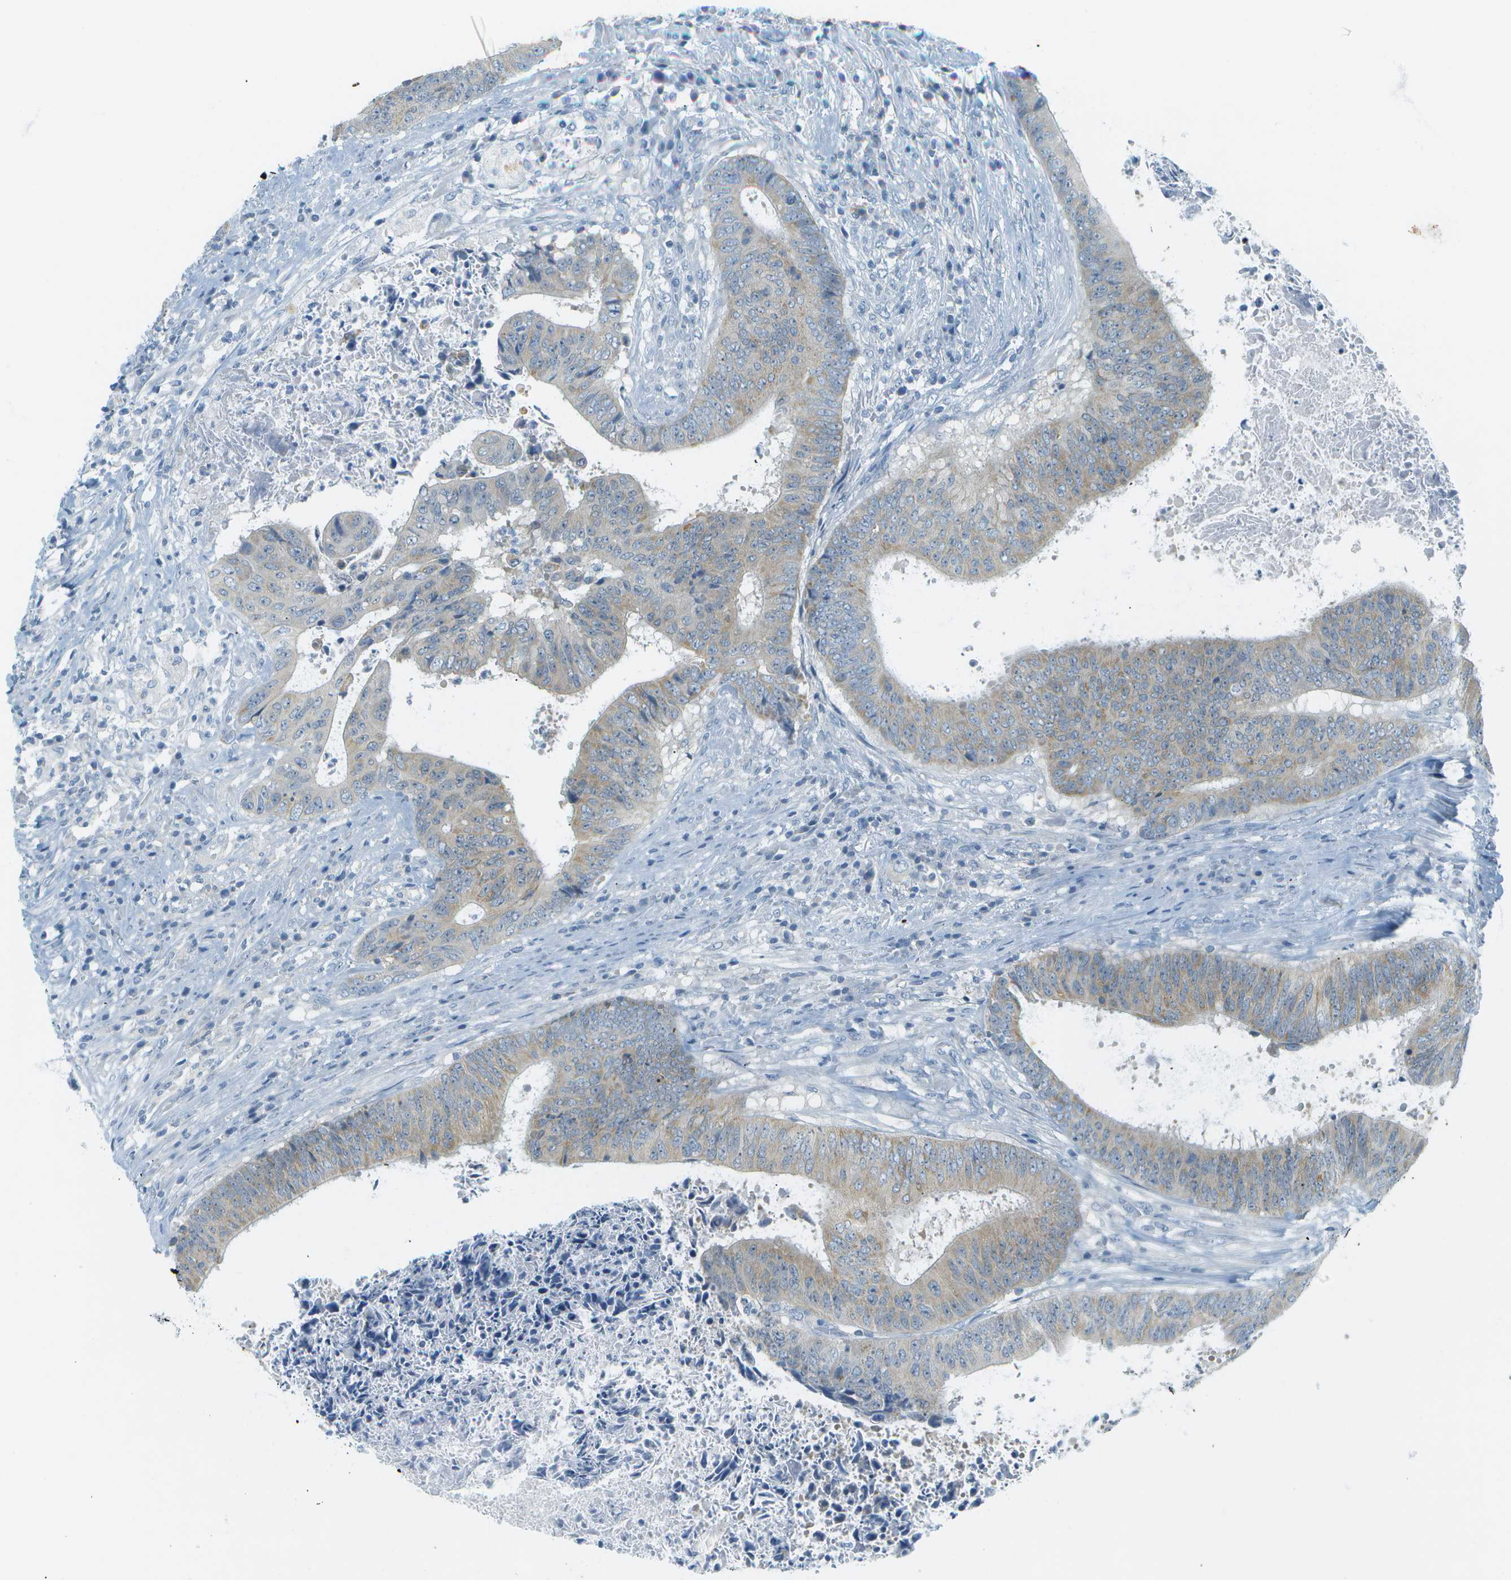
{"staining": {"intensity": "weak", "quantity": "25%-75%", "location": "cytoplasmic/membranous"}, "tissue": "colorectal cancer", "cell_type": "Tumor cells", "image_type": "cancer", "snomed": [{"axis": "morphology", "description": "Adenocarcinoma, NOS"}, {"axis": "topography", "description": "Rectum"}], "caption": "Human colorectal cancer stained for a protein (brown) demonstrates weak cytoplasmic/membranous positive expression in about 25%-75% of tumor cells.", "gene": "SMYD5", "patient": {"sex": "male", "age": 72}}